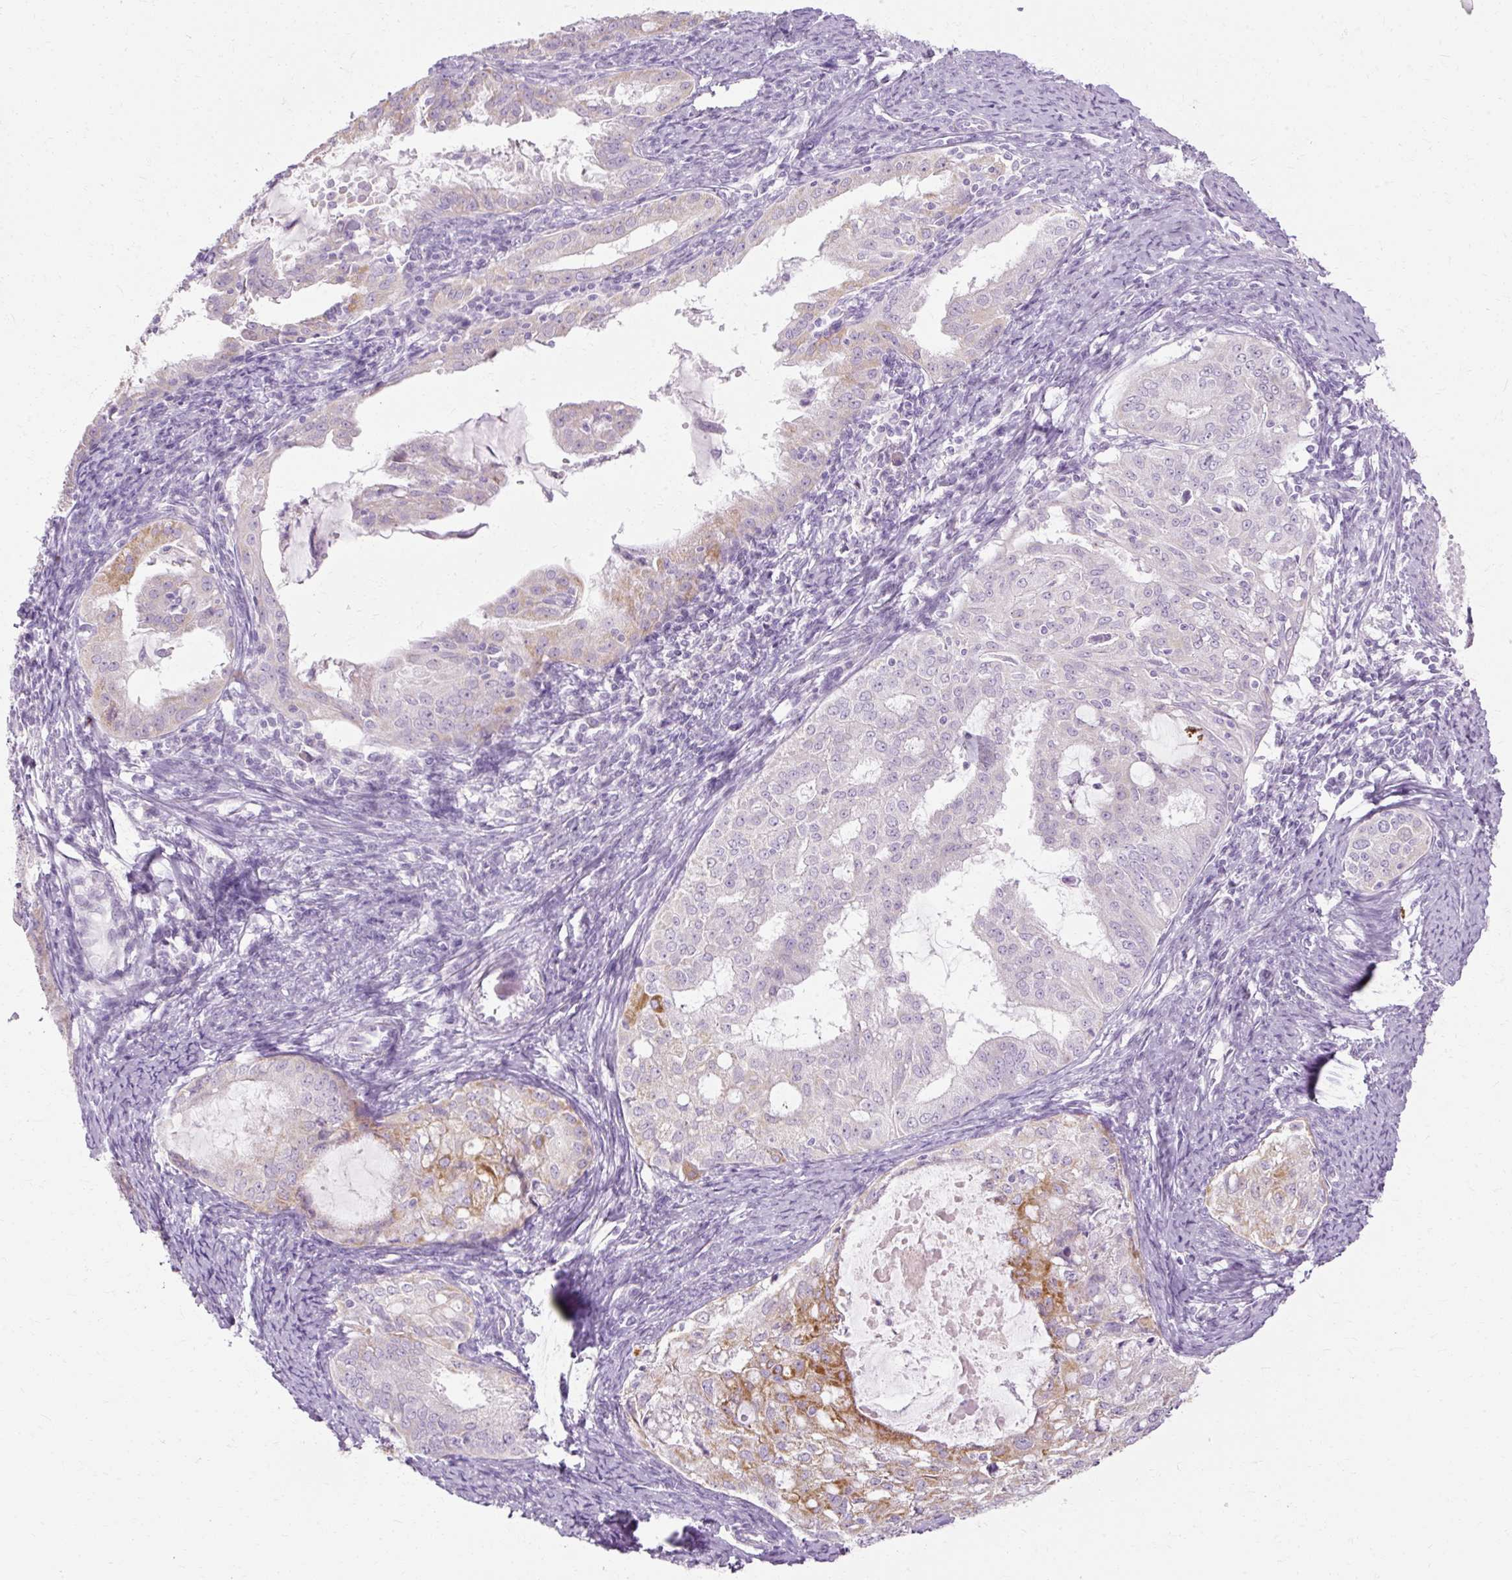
{"staining": {"intensity": "moderate", "quantity": "<25%", "location": "cytoplasmic/membranous"}, "tissue": "endometrial cancer", "cell_type": "Tumor cells", "image_type": "cancer", "snomed": [{"axis": "morphology", "description": "Adenocarcinoma, NOS"}, {"axis": "topography", "description": "Endometrium"}], "caption": "The immunohistochemical stain highlights moderate cytoplasmic/membranous staining in tumor cells of endometrial adenocarcinoma tissue.", "gene": "HSD11B1", "patient": {"sex": "female", "age": 70}}